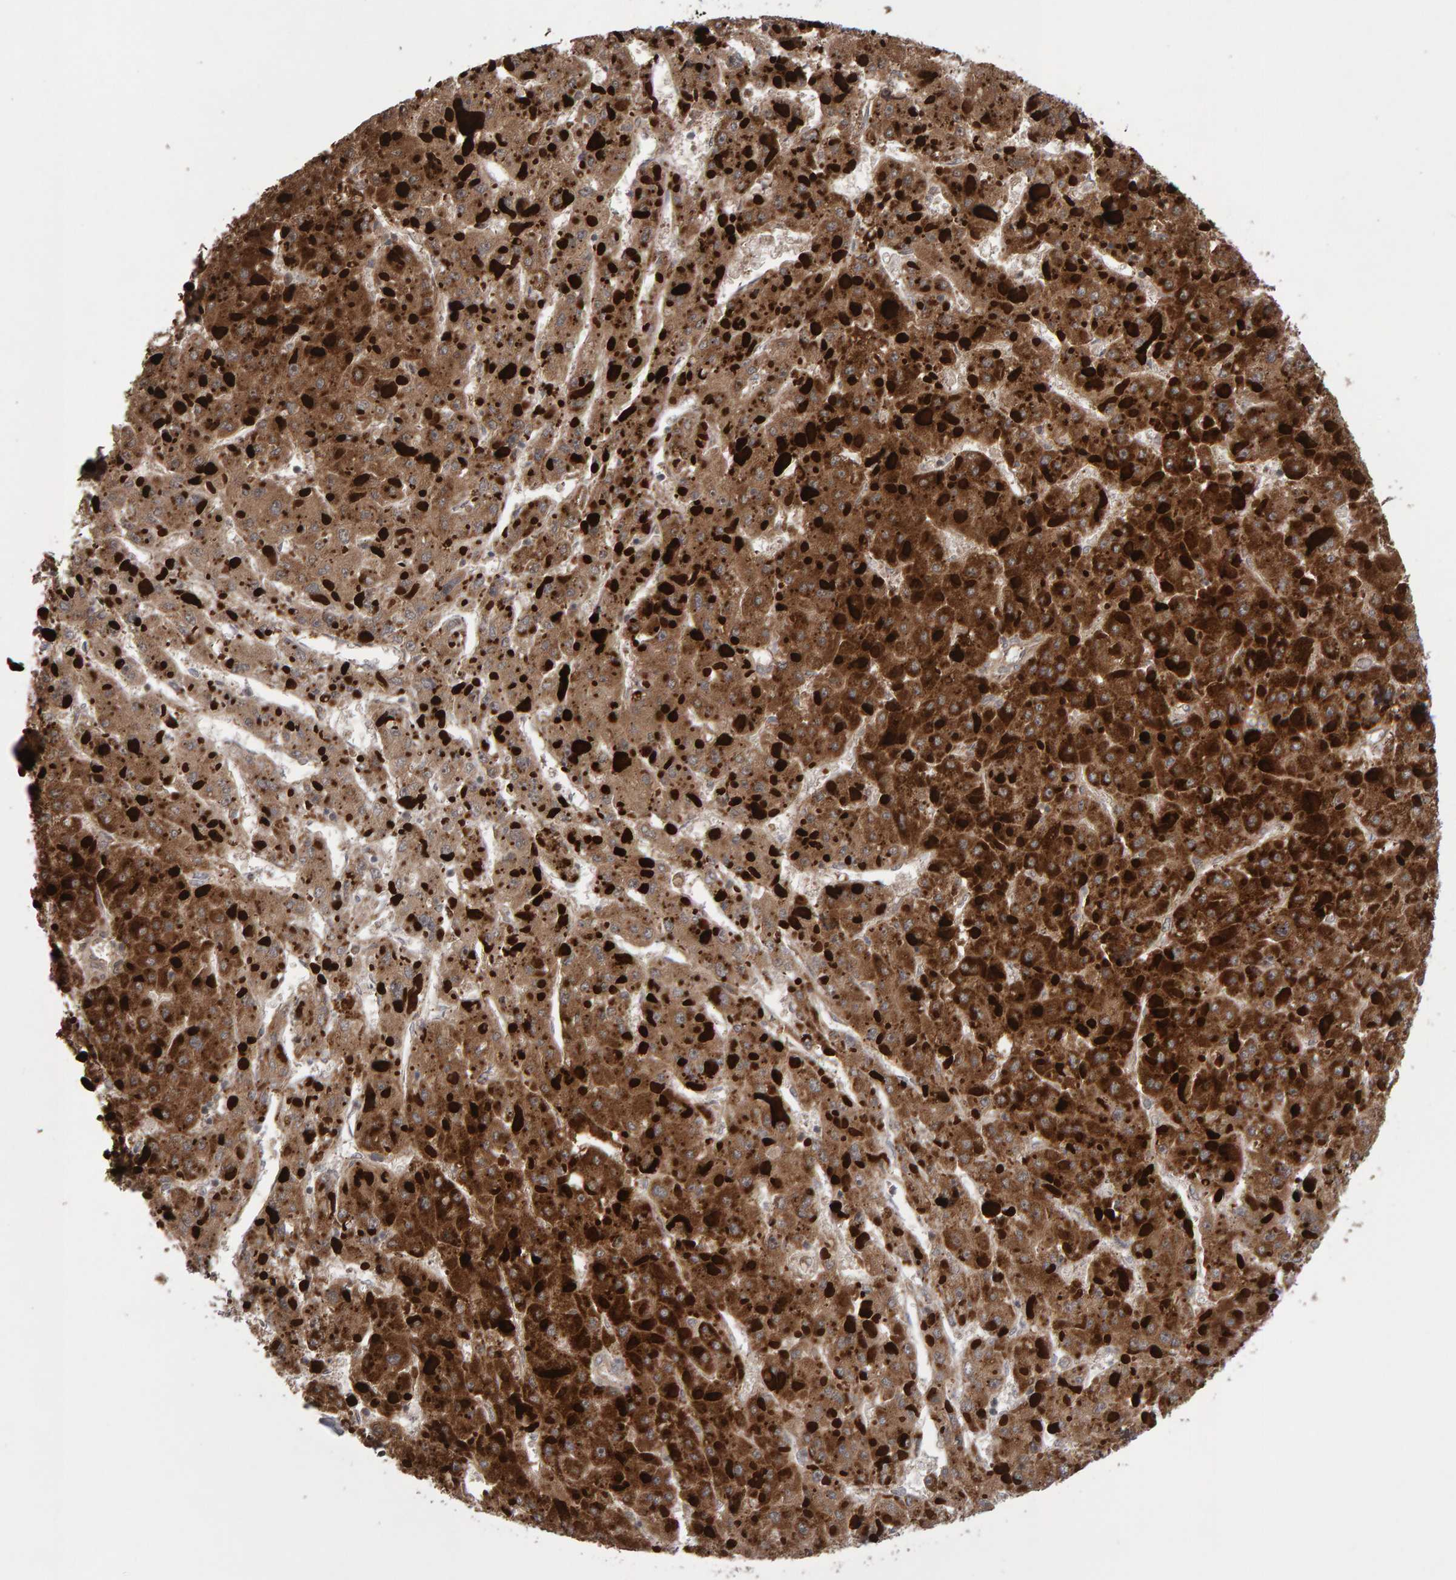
{"staining": {"intensity": "strong", "quantity": ">75%", "location": "cytoplasmic/membranous"}, "tissue": "liver cancer", "cell_type": "Tumor cells", "image_type": "cancer", "snomed": [{"axis": "morphology", "description": "Carcinoma, Hepatocellular, NOS"}, {"axis": "topography", "description": "Liver"}], "caption": "Brown immunohistochemical staining in human liver cancer (hepatocellular carcinoma) demonstrates strong cytoplasmic/membranous staining in approximately >75% of tumor cells.", "gene": "PECR", "patient": {"sex": "female", "age": 73}}